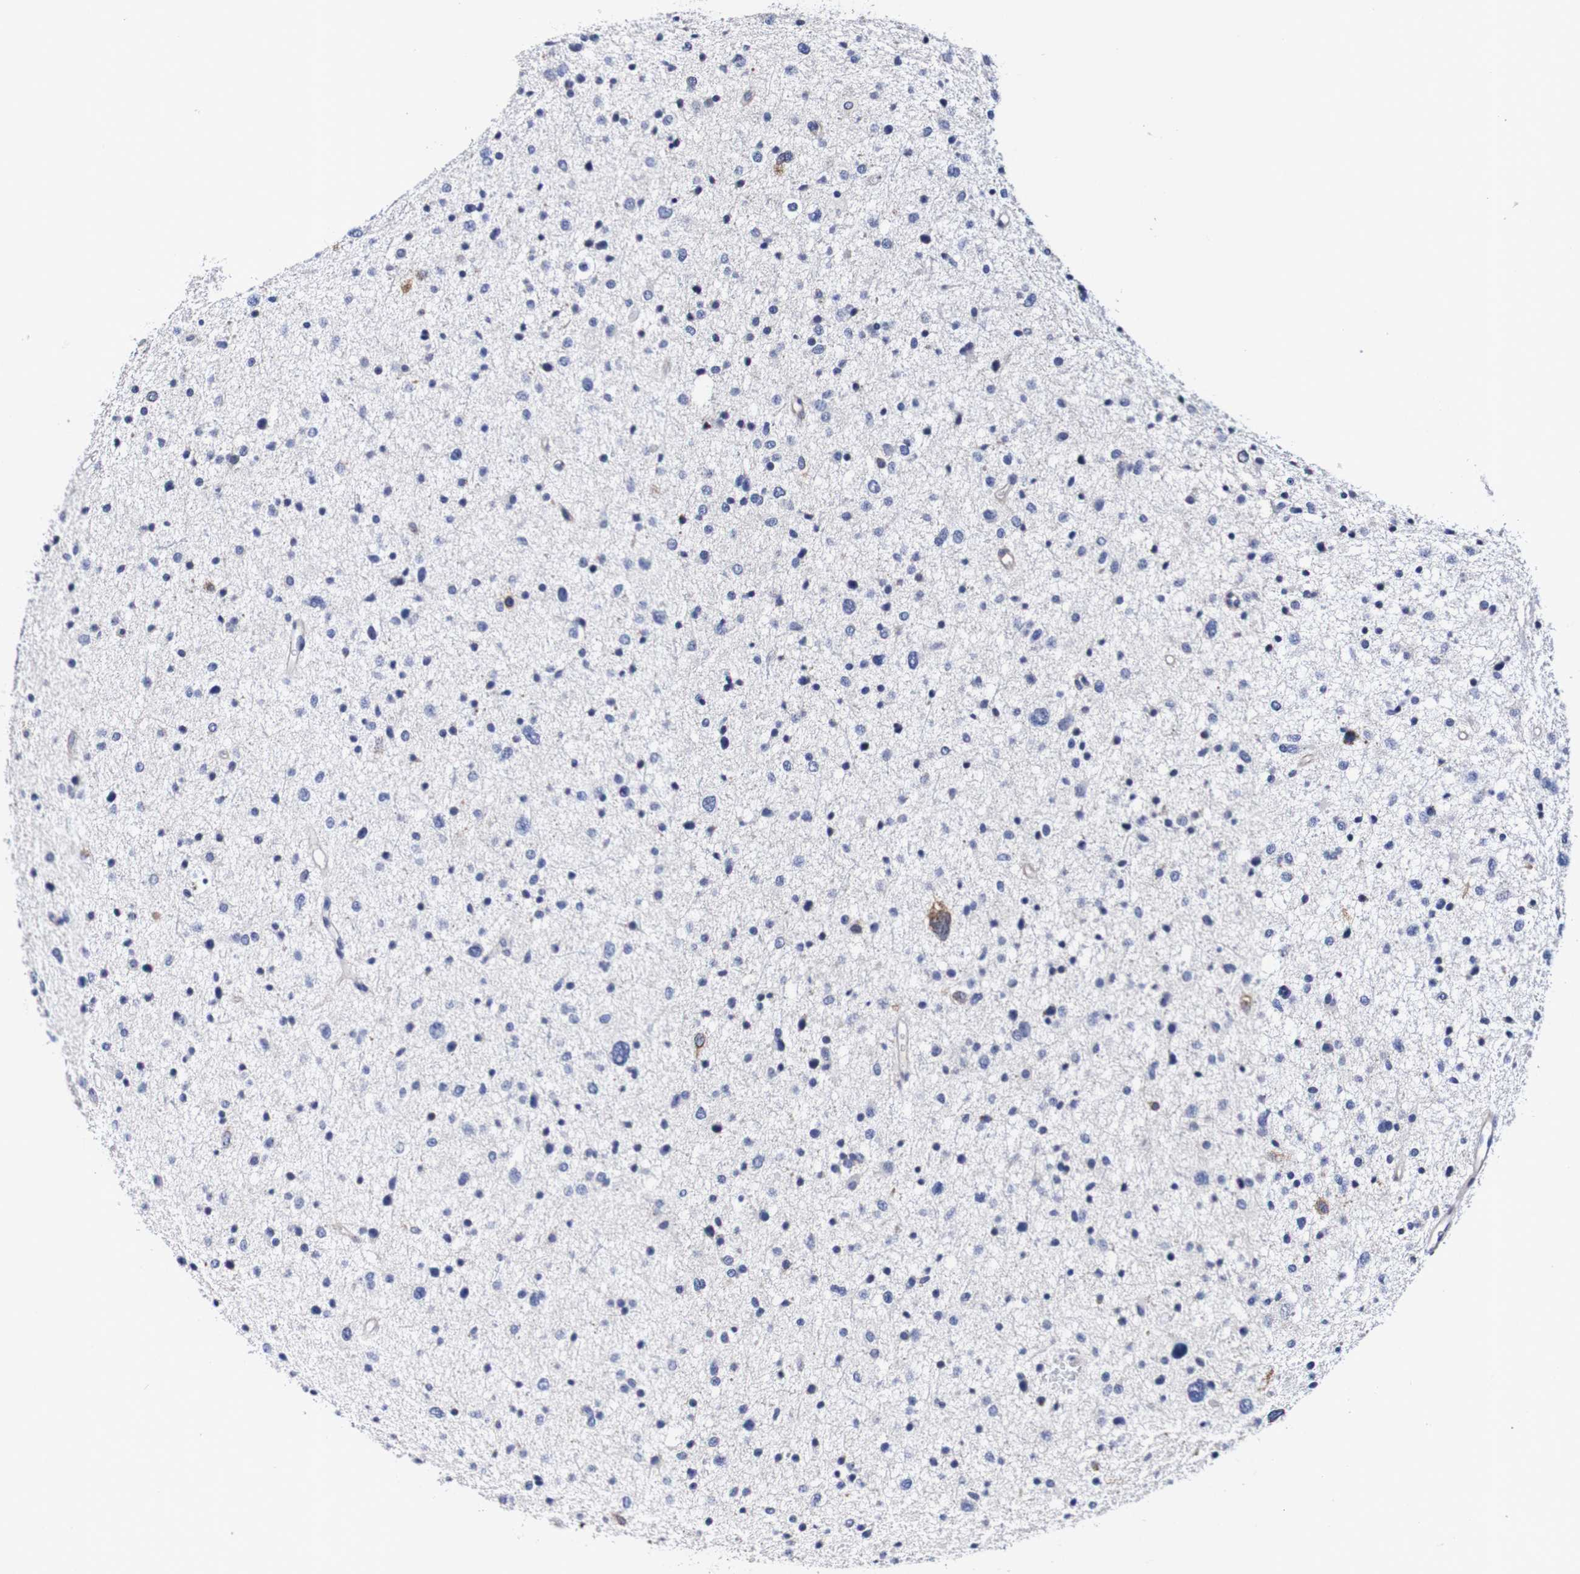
{"staining": {"intensity": "negative", "quantity": "none", "location": "none"}, "tissue": "glioma", "cell_type": "Tumor cells", "image_type": "cancer", "snomed": [{"axis": "morphology", "description": "Glioma, malignant, Low grade"}, {"axis": "topography", "description": "Brain"}], "caption": "This photomicrograph is of malignant glioma (low-grade) stained with IHC to label a protein in brown with the nuclei are counter-stained blue. There is no staining in tumor cells.", "gene": "ACVR1C", "patient": {"sex": "female", "age": 37}}